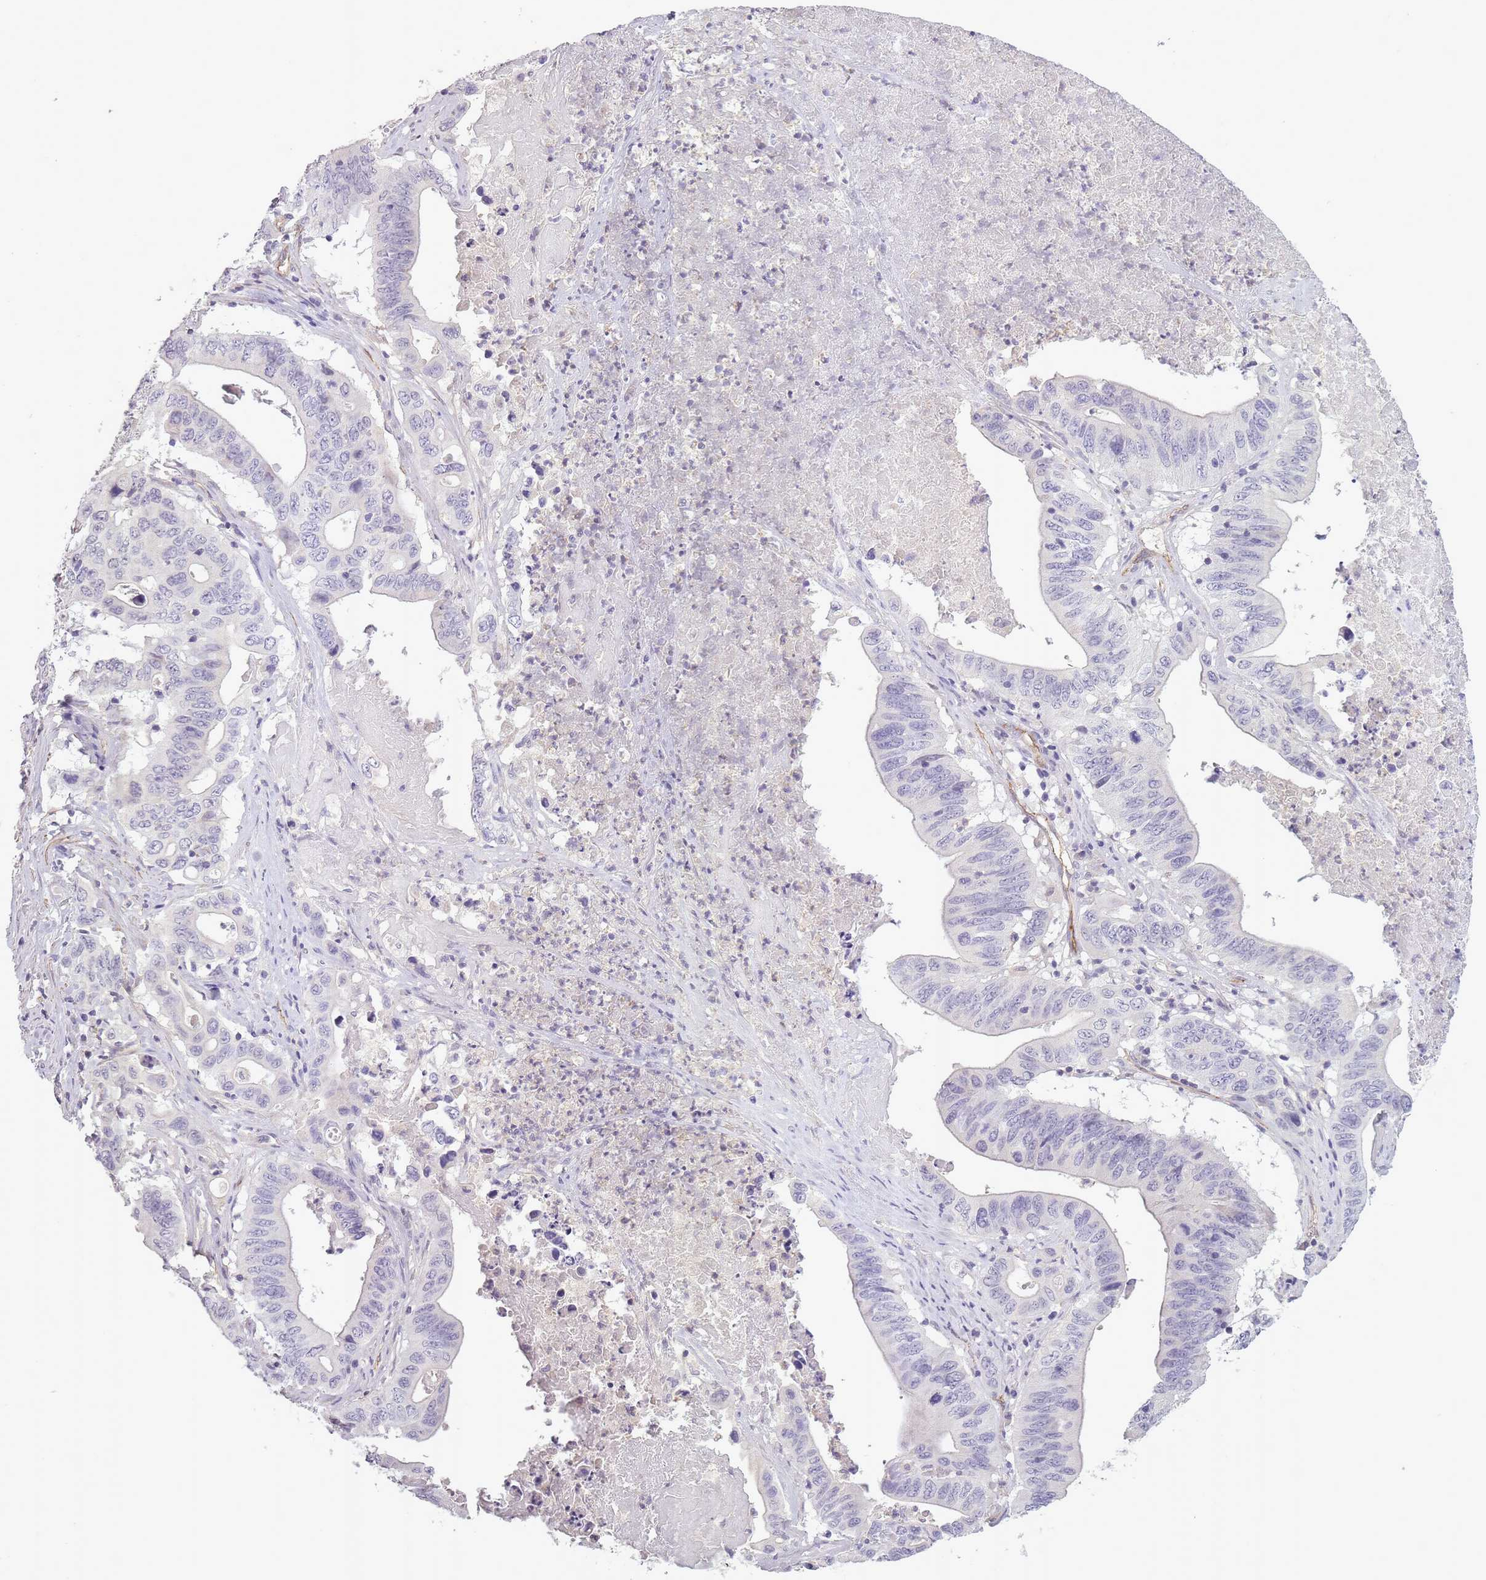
{"staining": {"intensity": "negative", "quantity": "none", "location": "none"}, "tissue": "lung cancer", "cell_type": "Tumor cells", "image_type": "cancer", "snomed": [{"axis": "morphology", "description": "Adenocarcinoma, NOS"}, {"axis": "topography", "description": "Lung"}], "caption": "Immunohistochemical staining of lung cancer demonstrates no significant staining in tumor cells. (IHC, brightfield microscopy, high magnification).", "gene": "SLC8A2", "patient": {"sex": "female", "age": 60}}